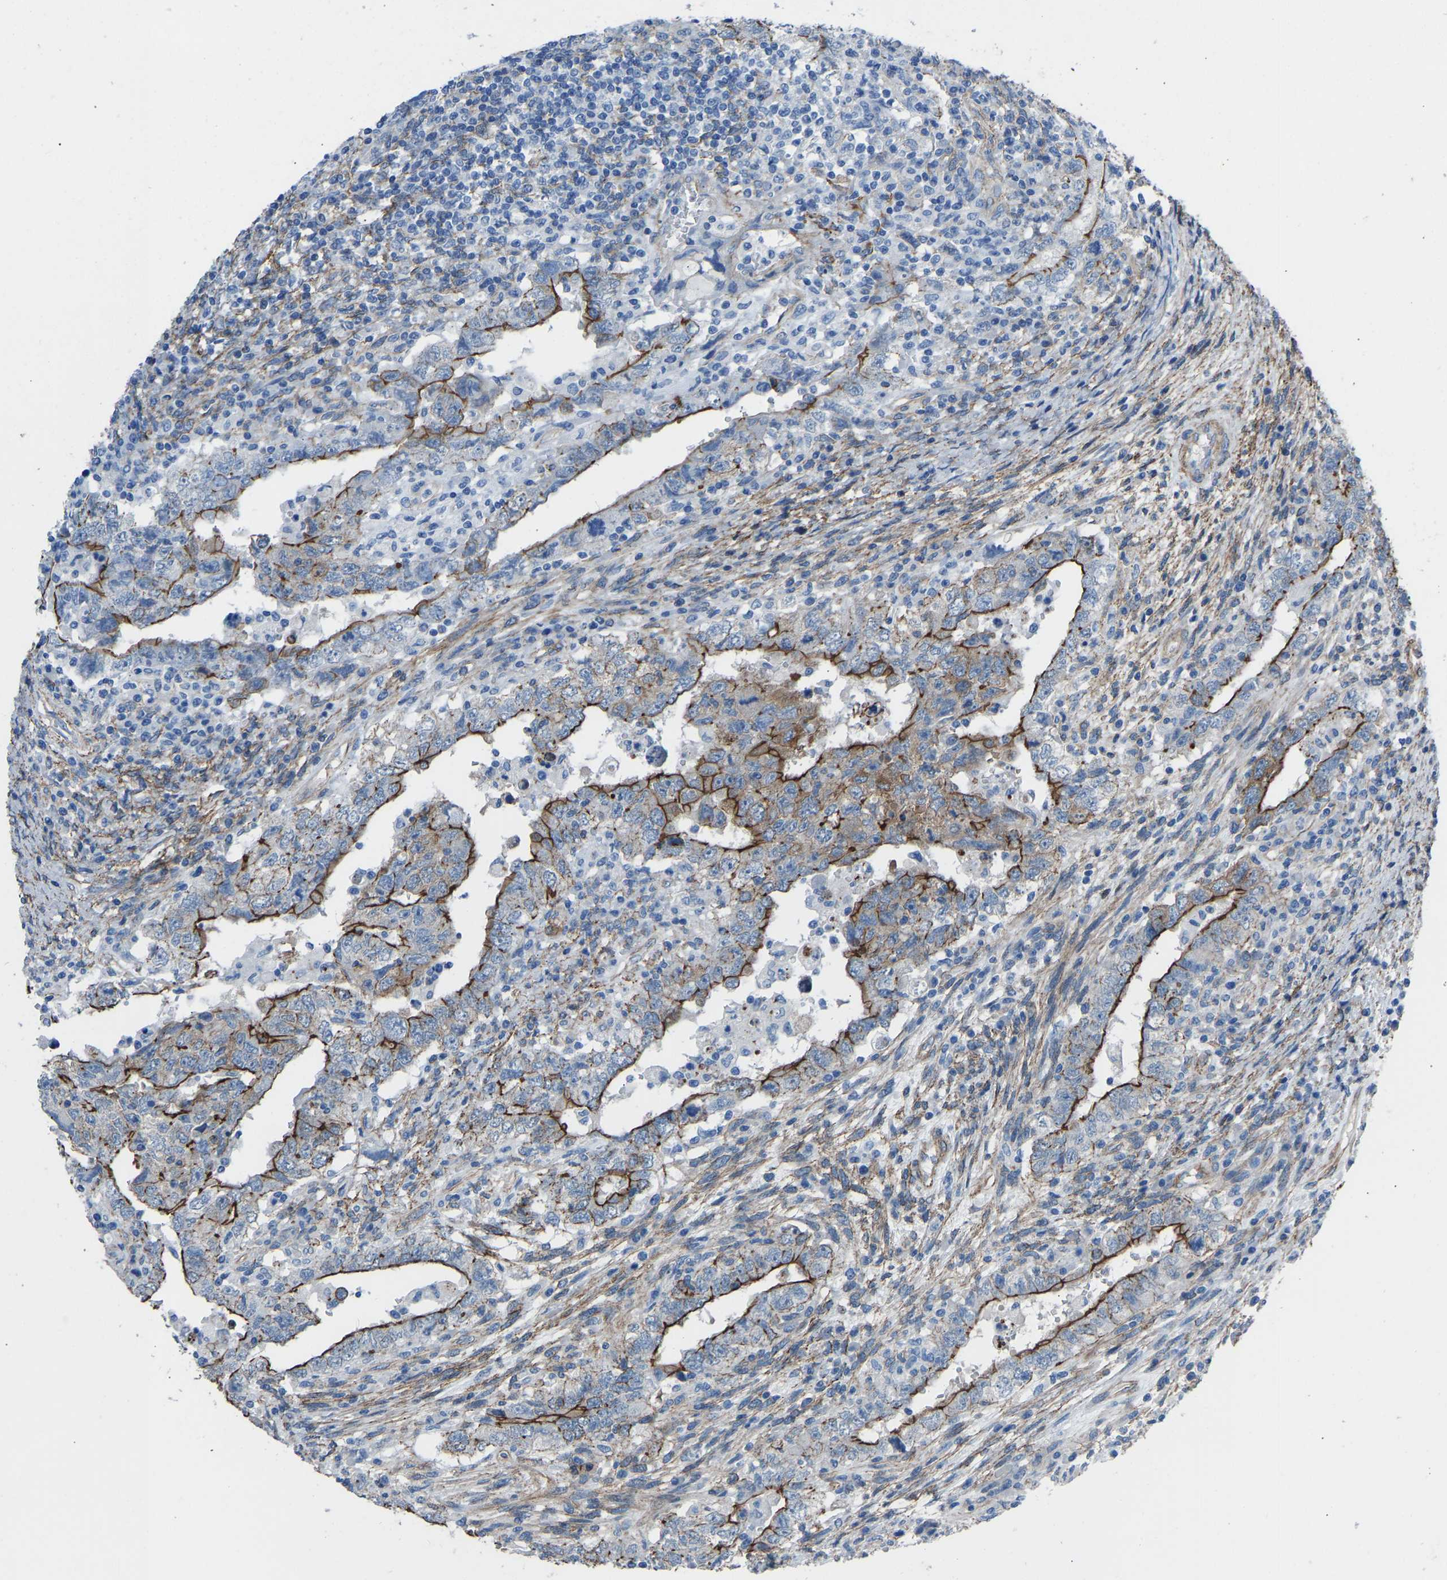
{"staining": {"intensity": "strong", "quantity": ">75%", "location": "cytoplasmic/membranous"}, "tissue": "testis cancer", "cell_type": "Tumor cells", "image_type": "cancer", "snomed": [{"axis": "morphology", "description": "Carcinoma, Embryonal, NOS"}, {"axis": "topography", "description": "Testis"}], "caption": "Tumor cells show high levels of strong cytoplasmic/membranous positivity in about >75% of cells in human testis cancer (embryonal carcinoma).", "gene": "MYH10", "patient": {"sex": "male", "age": 26}}